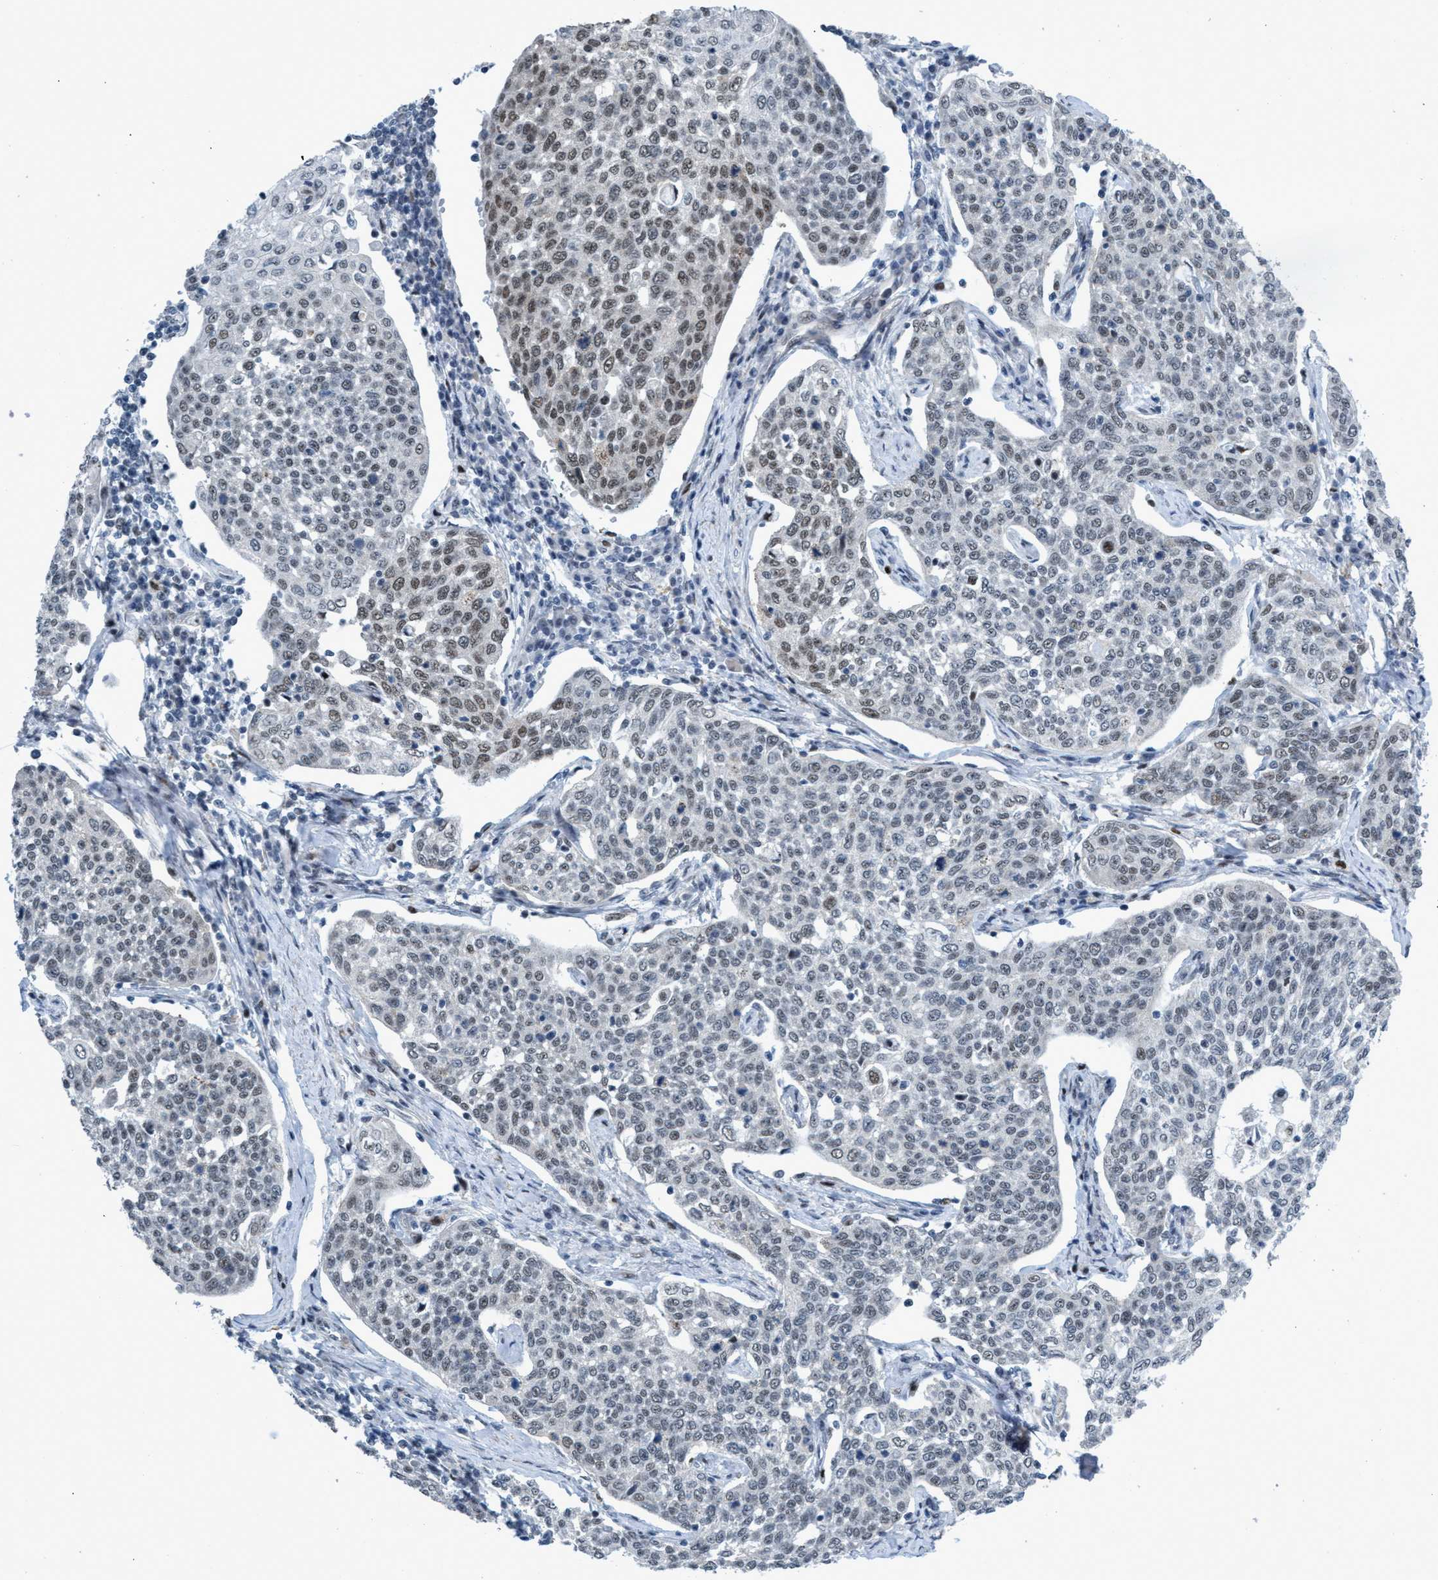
{"staining": {"intensity": "weak", "quantity": "25%-75%", "location": "nuclear"}, "tissue": "cervical cancer", "cell_type": "Tumor cells", "image_type": "cancer", "snomed": [{"axis": "morphology", "description": "Squamous cell carcinoma, NOS"}, {"axis": "topography", "description": "Cervix"}], "caption": "A low amount of weak nuclear positivity is appreciated in approximately 25%-75% of tumor cells in cervical cancer tissue.", "gene": "CWC27", "patient": {"sex": "female", "age": 34}}